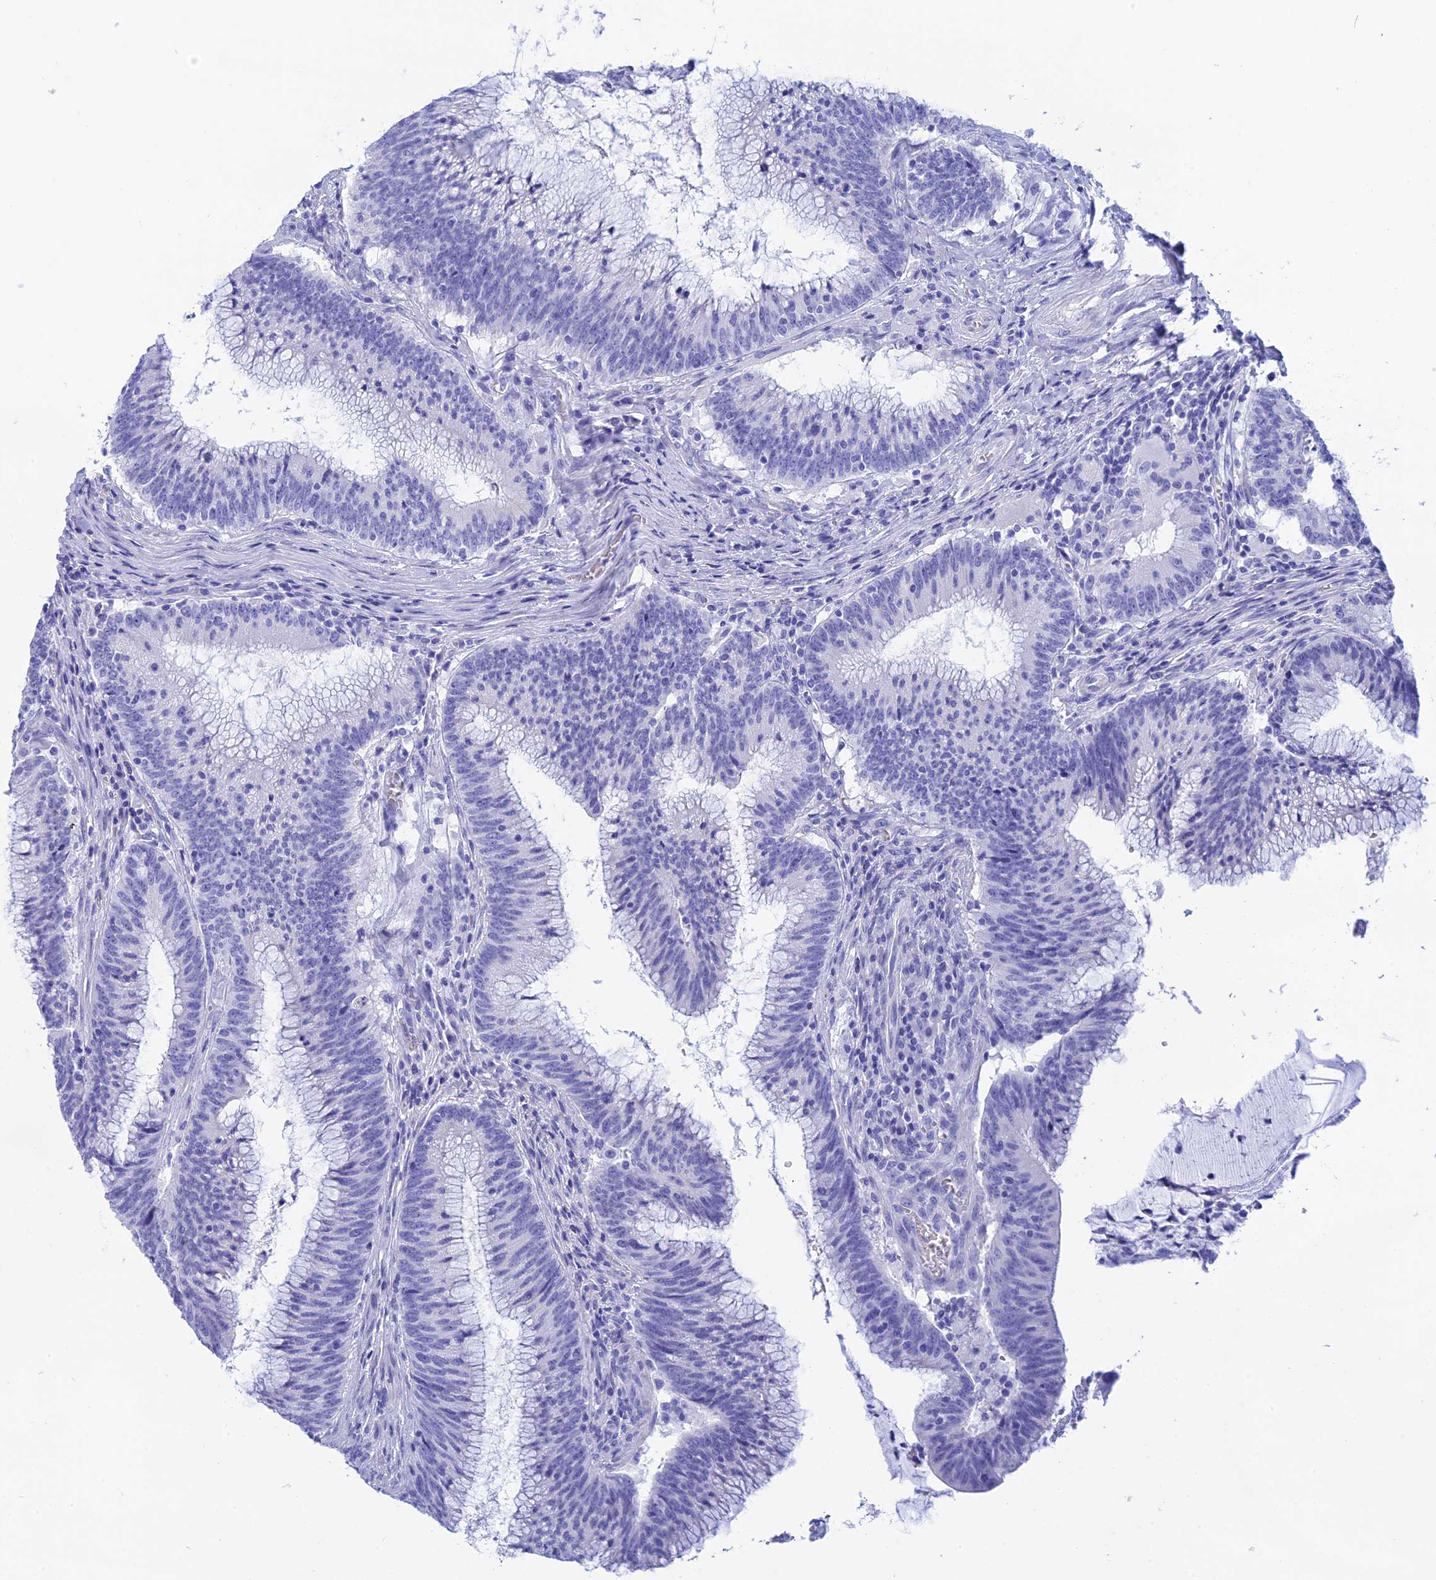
{"staining": {"intensity": "negative", "quantity": "none", "location": "none"}, "tissue": "colorectal cancer", "cell_type": "Tumor cells", "image_type": "cancer", "snomed": [{"axis": "morphology", "description": "Adenocarcinoma, NOS"}, {"axis": "topography", "description": "Rectum"}], "caption": "Tumor cells show no significant protein expression in colorectal cancer (adenocarcinoma).", "gene": "TEX101", "patient": {"sex": "female", "age": 77}}